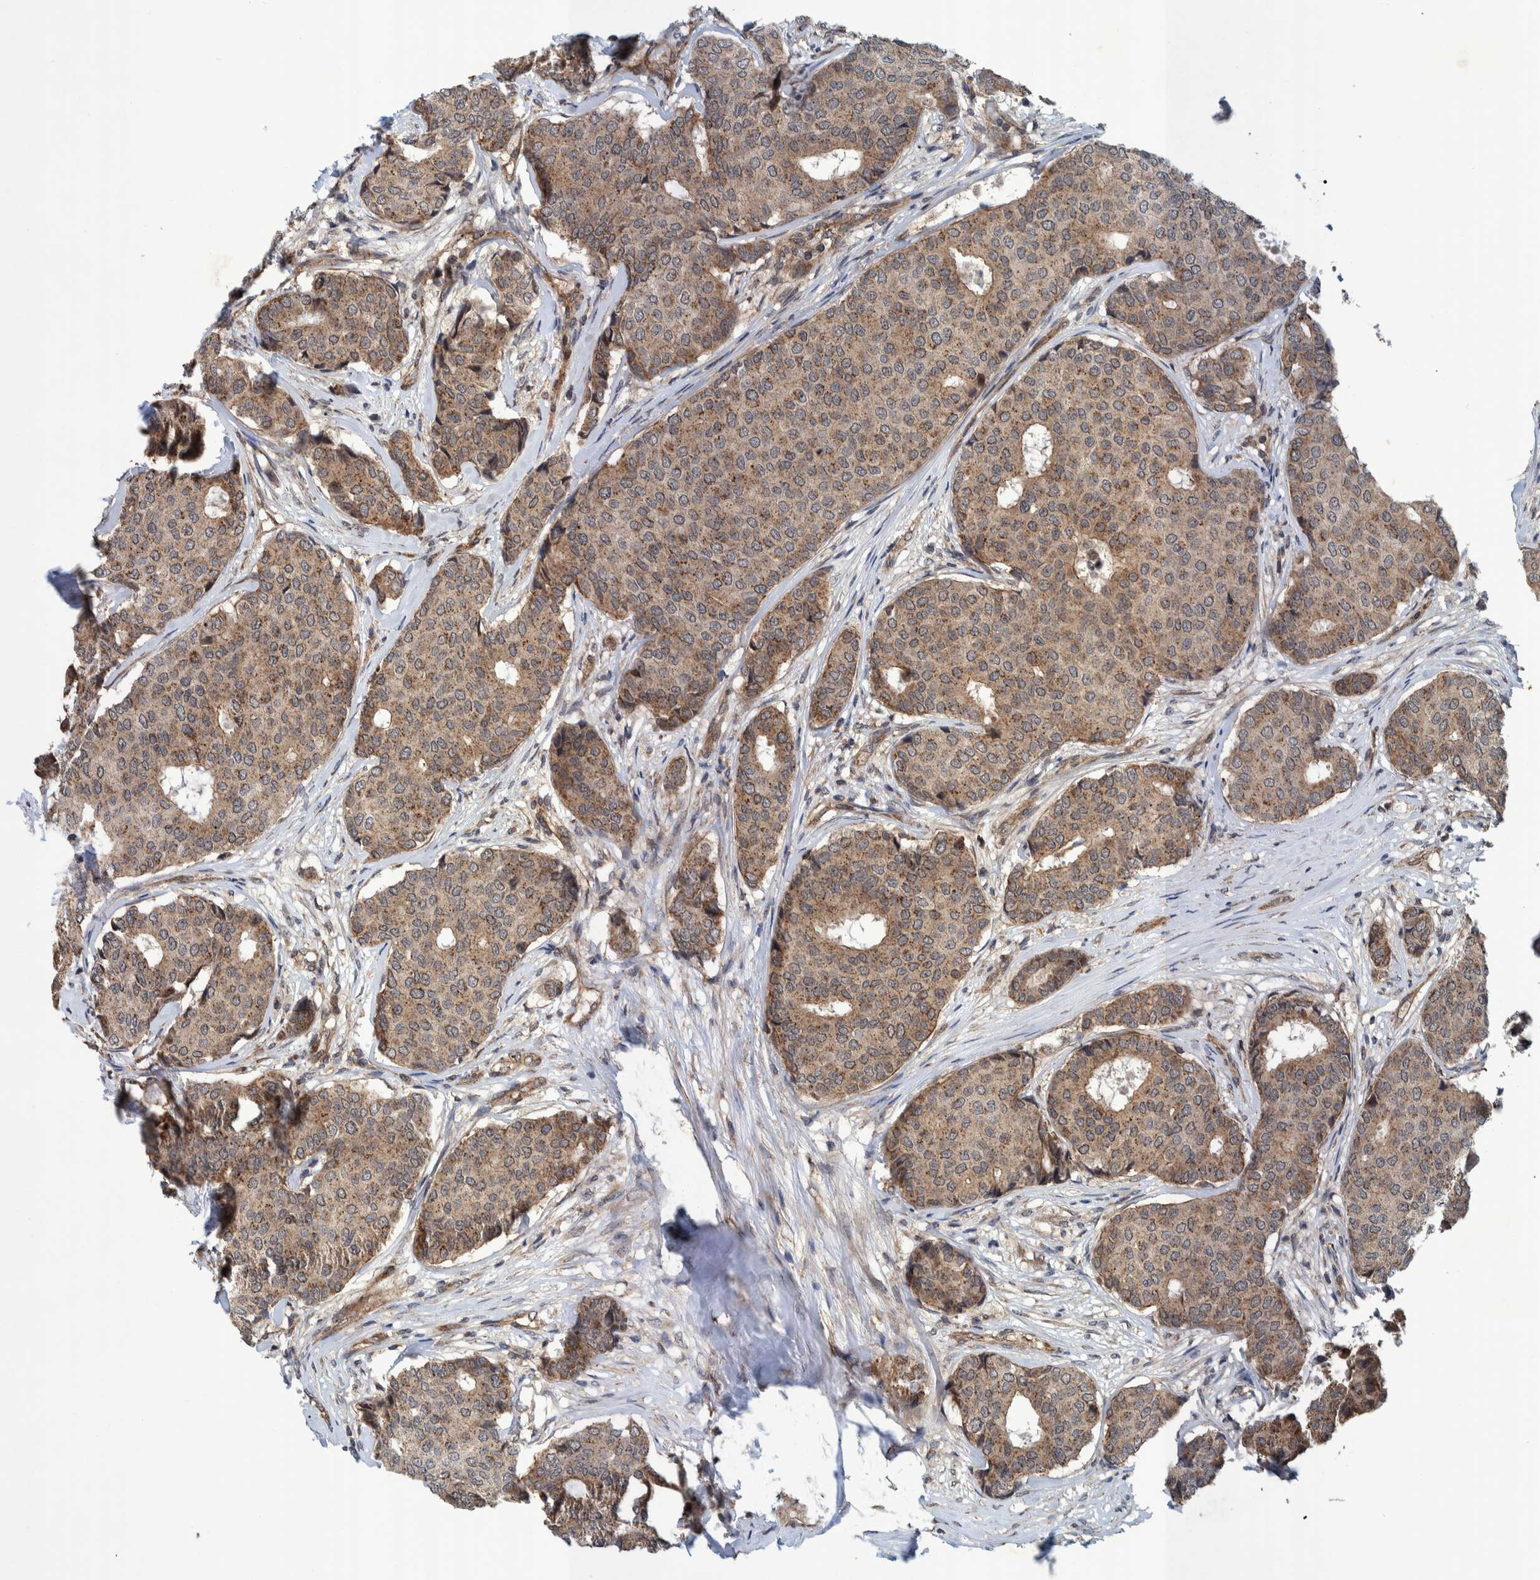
{"staining": {"intensity": "moderate", "quantity": ">75%", "location": "cytoplasmic/membranous"}, "tissue": "breast cancer", "cell_type": "Tumor cells", "image_type": "cancer", "snomed": [{"axis": "morphology", "description": "Duct carcinoma"}, {"axis": "topography", "description": "Breast"}], "caption": "Immunohistochemistry micrograph of neoplastic tissue: human breast cancer (invasive ductal carcinoma) stained using immunohistochemistry (IHC) reveals medium levels of moderate protein expression localized specifically in the cytoplasmic/membranous of tumor cells, appearing as a cytoplasmic/membranous brown color.", "gene": "MRPS7", "patient": {"sex": "female", "age": 75}}